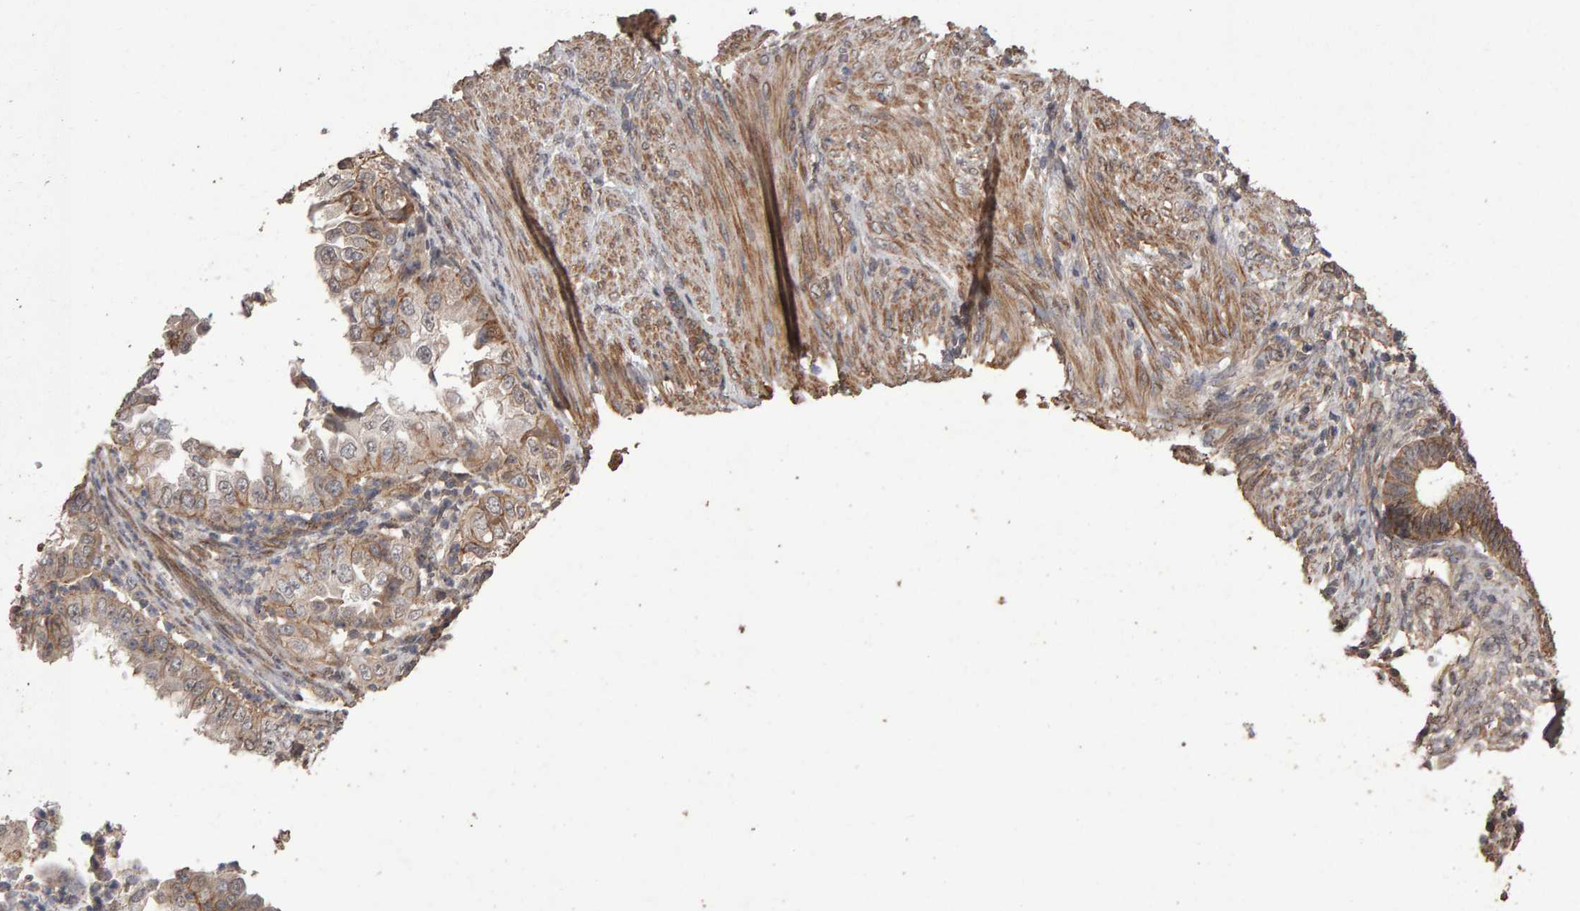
{"staining": {"intensity": "negative", "quantity": "none", "location": "none"}, "tissue": "endometrial cancer", "cell_type": "Tumor cells", "image_type": "cancer", "snomed": [{"axis": "morphology", "description": "Adenocarcinoma, NOS"}, {"axis": "topography", "description": "Endometrium"}], "caption": "An immunohistochemistry image of endometrial cancer (adenocarcinoma) is shown. There is no staining in tumor cells of endometrial cancer (adenocarcinoma). (DAB immunohistochemistry (IHC) with hematoxylin counter stain).", "gene": "SCRIB", "patient": {"sex": "female", "age": 85}}